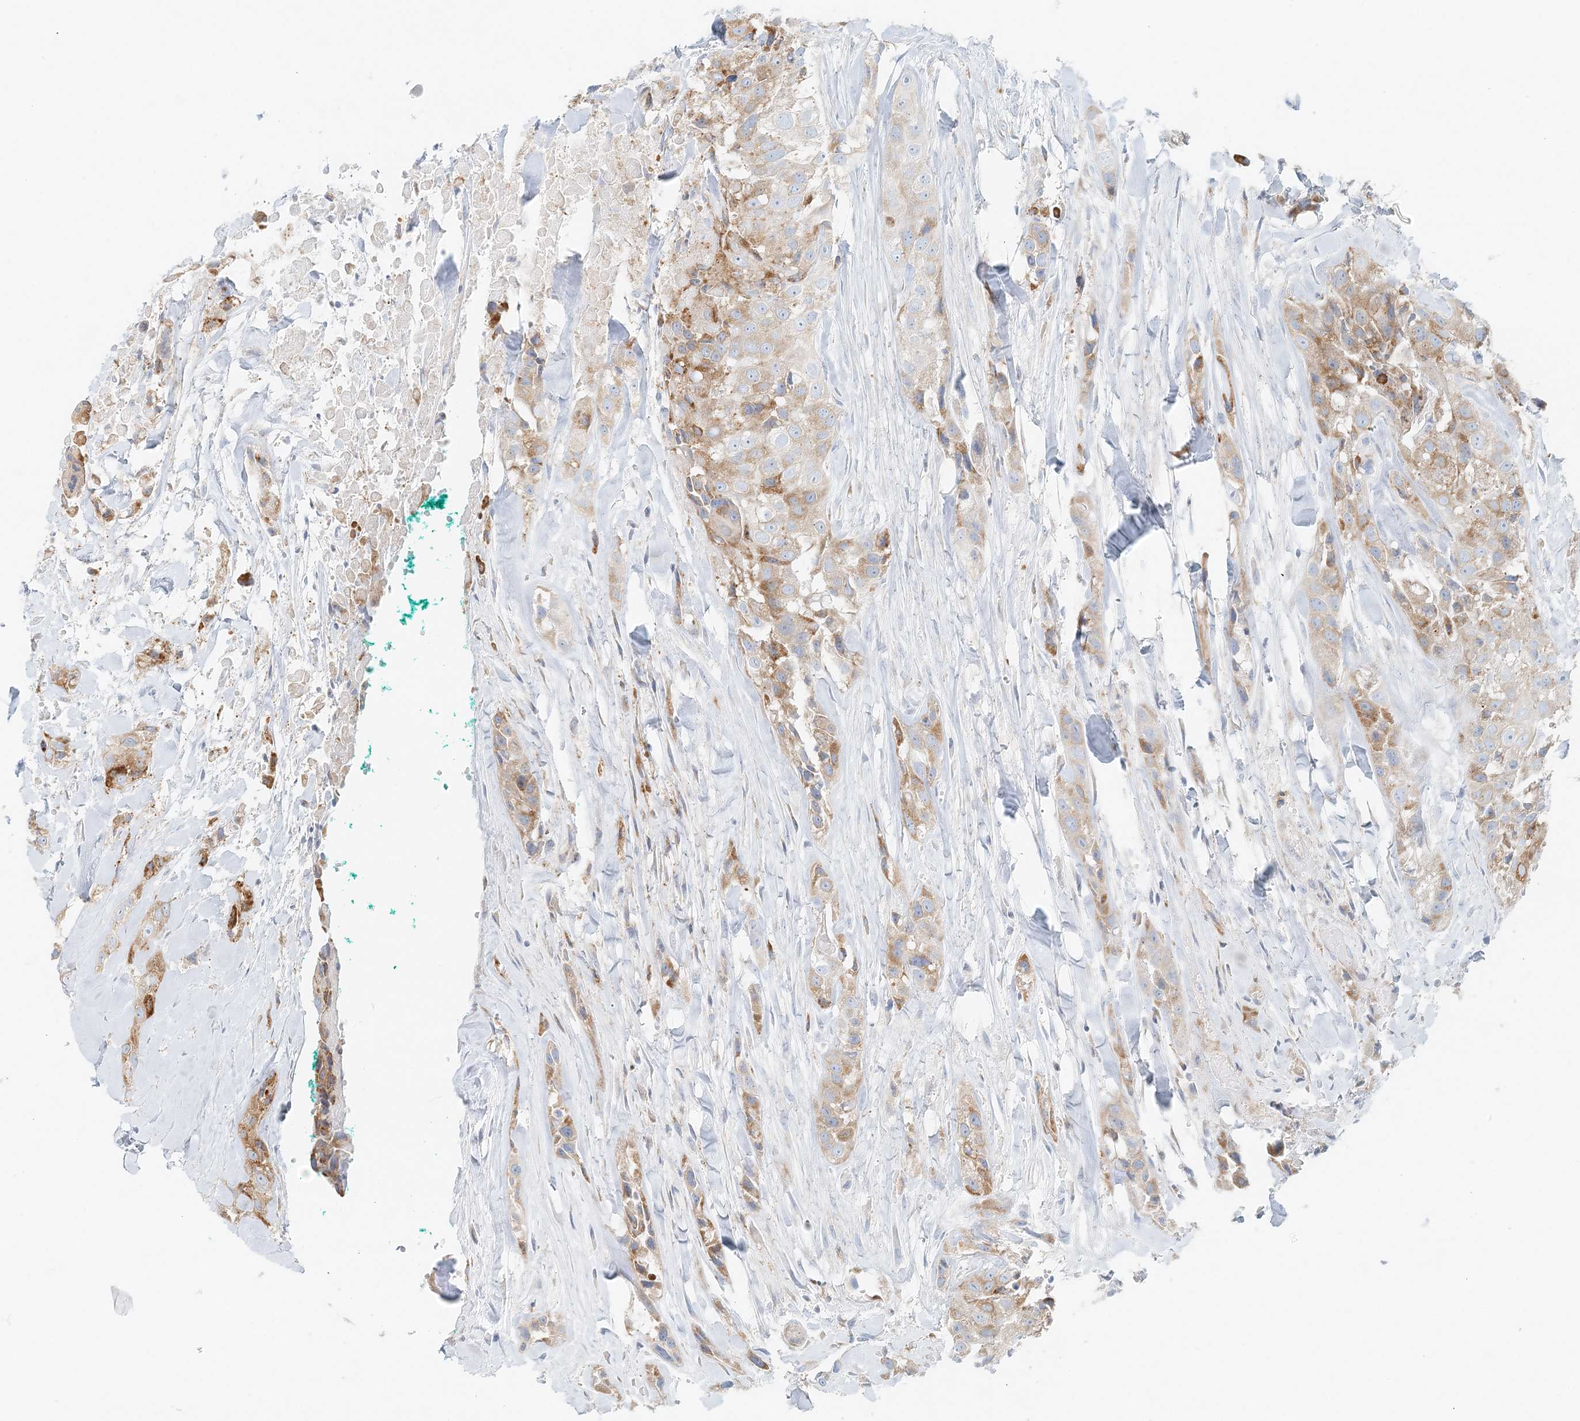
{"staining": {"intensity": "moderate", "quantity": "25%-75%", "location": "cytoplasmic/membranous"}, "tissue": "head and neck cancer", "cell_type": "Tumor cells", "image_type": "cancer", "snomed": [{"axis": "morphology", "description": "Normal tissue, NOS"}, {"axis": "morphology", "description": "Squamous cell carcinoma, NOS"}, {"axis": "topography", "description": "Skeletal muscle"}, {"axis": "topography", "description": "Head-Neck"}], "caption": "Head and neck squamous cell carcinoma tissue demonstrates moderate cytoplasmic/membranous expression in approximately 25%-75% of tumor cells", "gene": "STK11IP", "patient": {"sex": "male", "age": 51}}